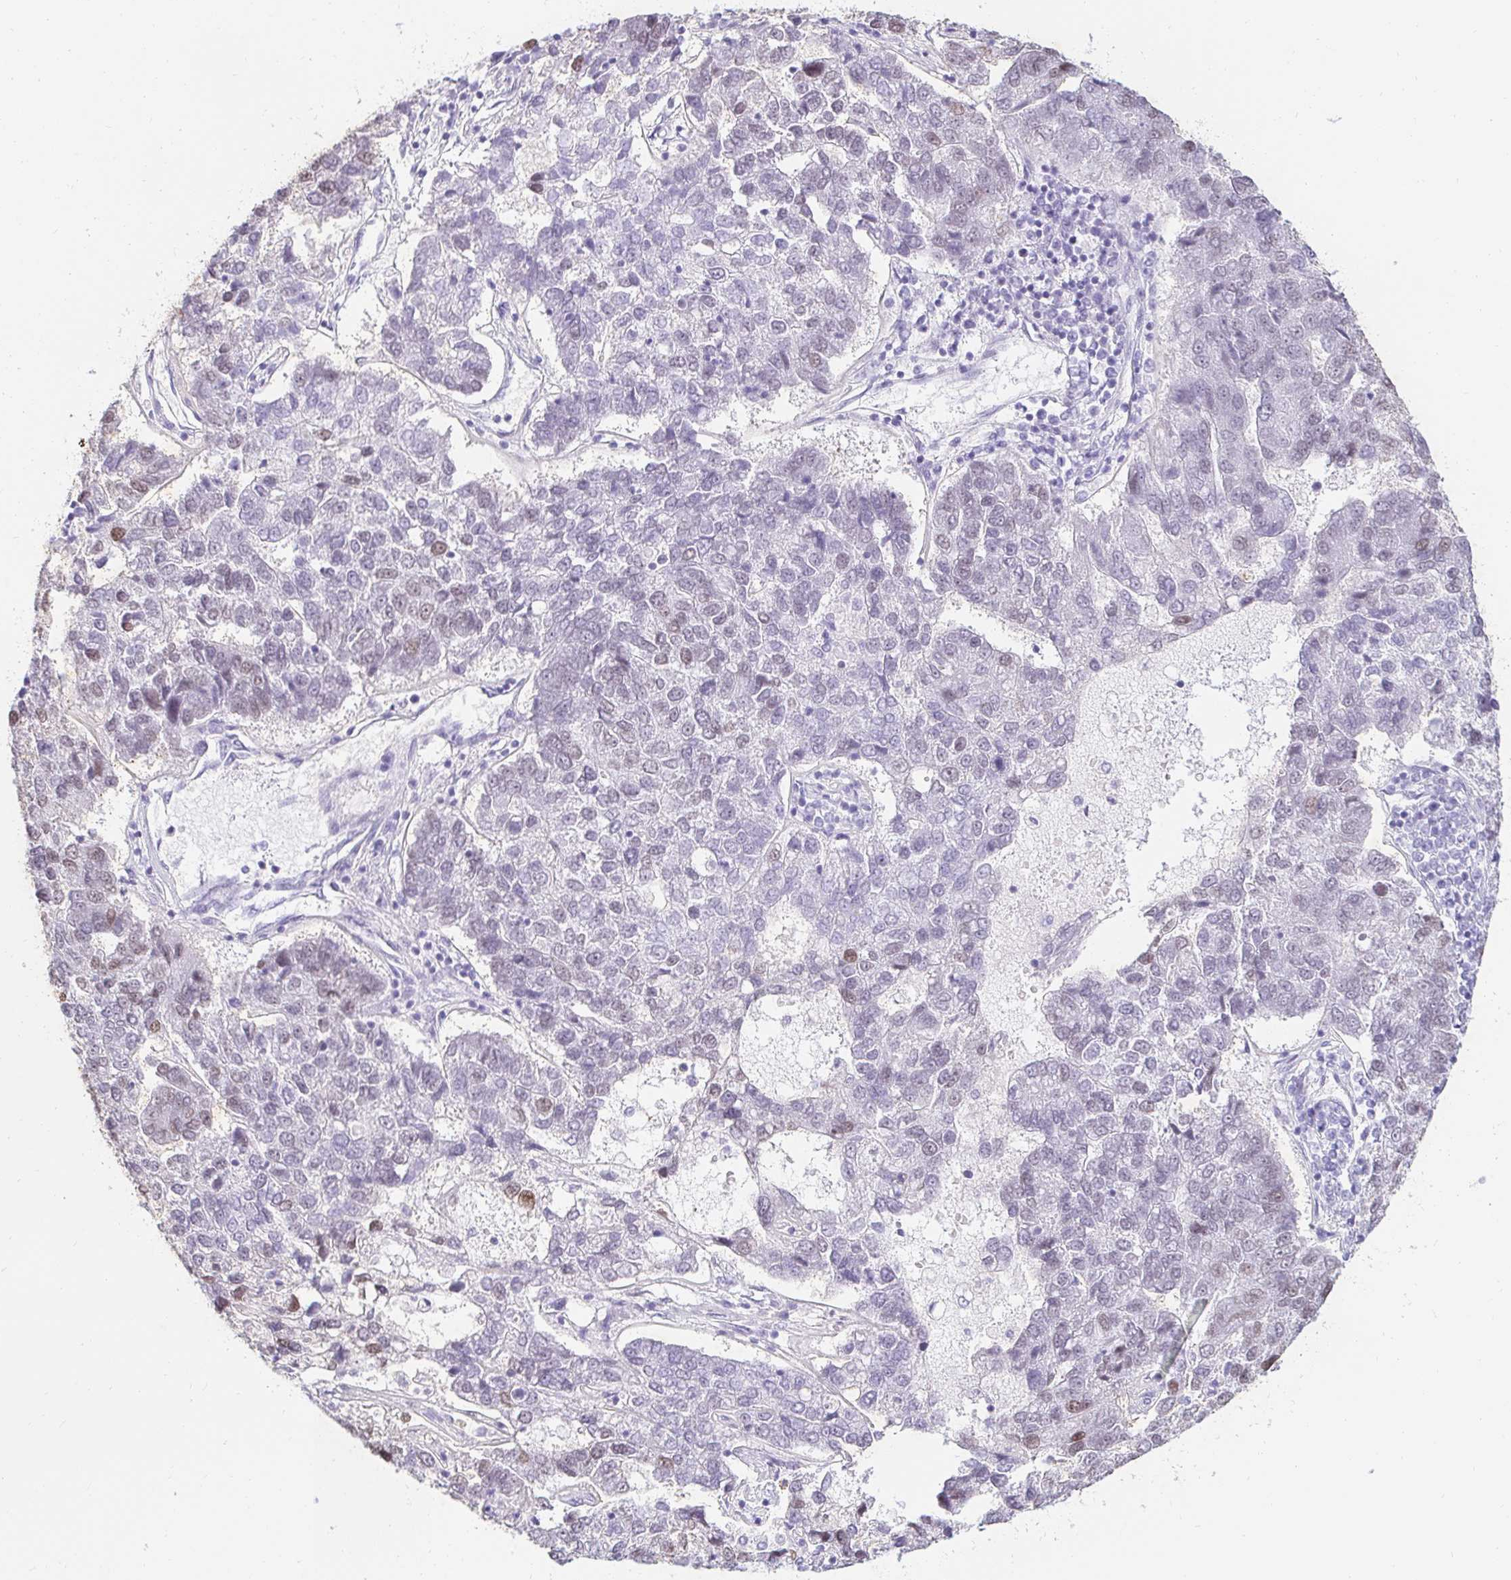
{"staining": {"intensity": "weak", "quantity": "<25%", "location": "nuclear"}, "tissue": "pancreatic cancer", "cell_type": "Tumor cells", "image_type": "cancer", "snomed": [{"axis": "morphology", "description": "Adenocarcinoma, NOS"}, {"axis": "topography", "description": "Pancreas"}], "caption": "Tumor cells are negative for brown protein staining in adenocarcinoma (pancreatic).", "gene": "CAPSL", "patient": {"sex": "female", "age": 61}}